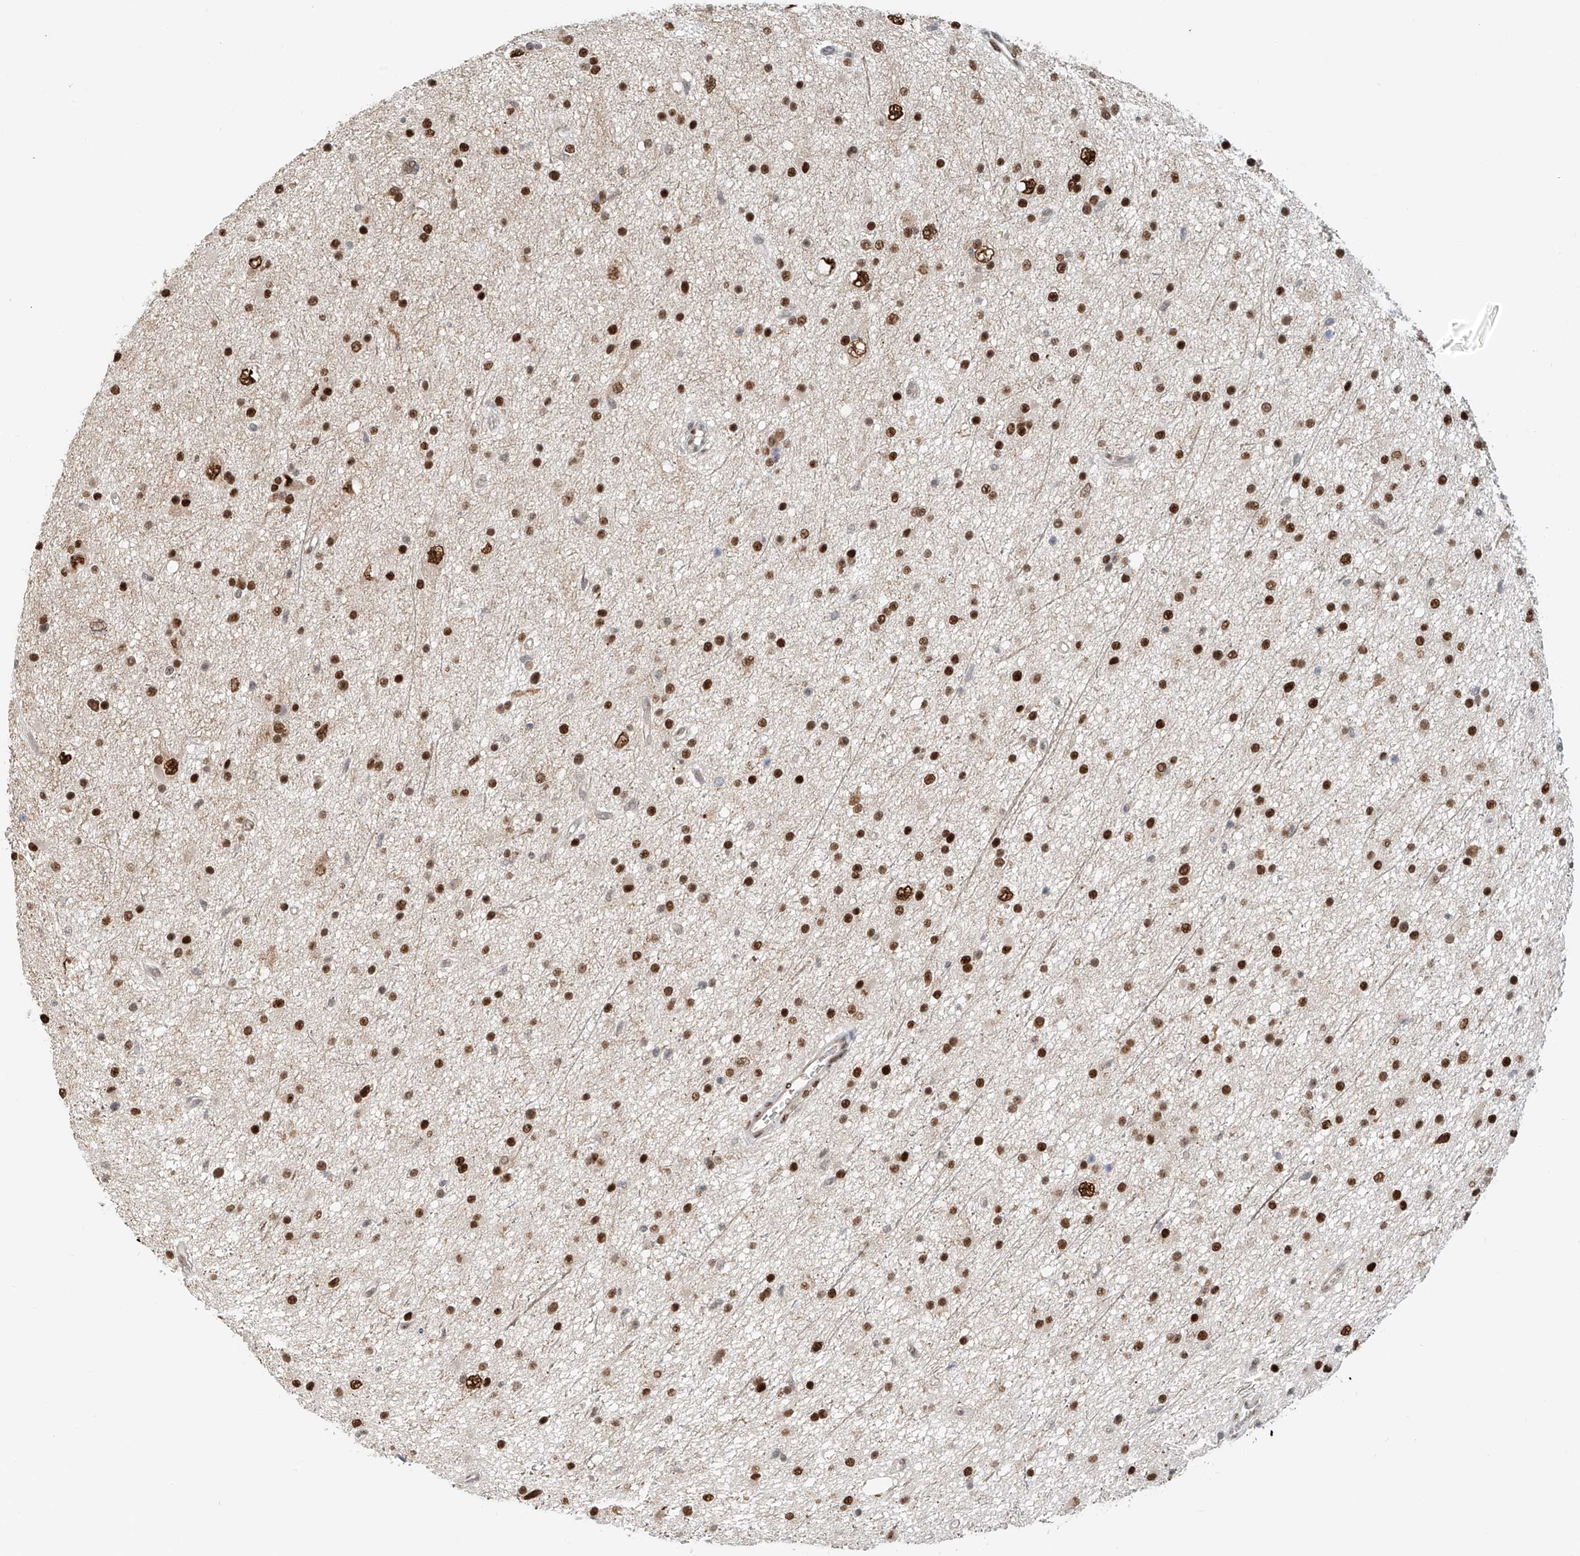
{"staining": {"intensity": "strong", "quantity": ">75%", "location": "nuclear"}, "tissue": "glioma", "cell_type": "Tumor cells", "image_type": "cancer", "snomed": [{"axis": "morphology", "description": "Glioma, malignant, Low grade"}, {"axis": "topography", "description": "Cerebral cortex"}], "caption": "High-power microscopy captured an immunohistochemistry photomicrograph of glioma, revealing strong nuclear staining in approximately >75% of tumor cells.", "gene": "ZNF514", "patient": {"sex": "female", "age": 39}}